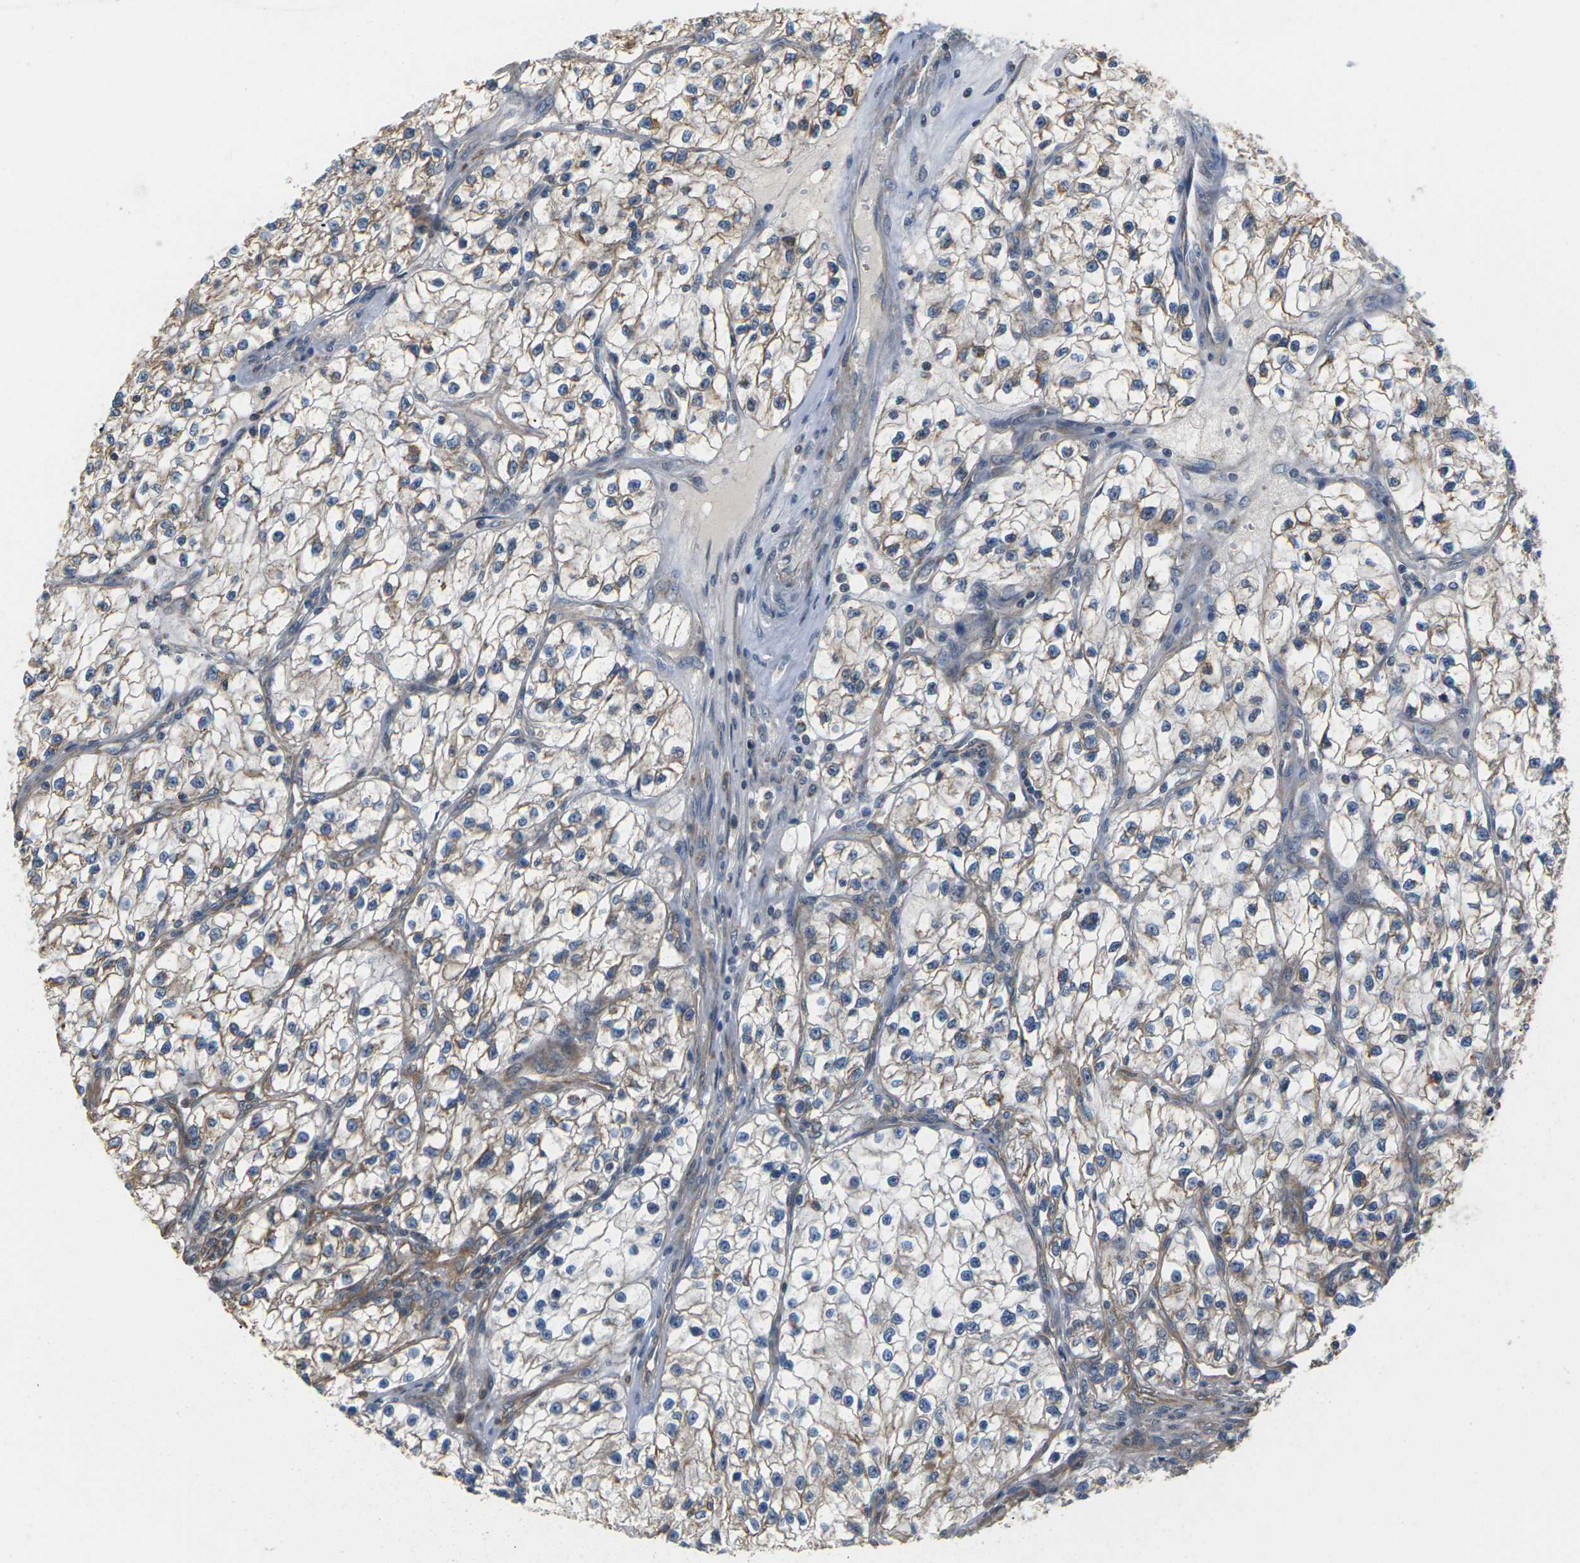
{"staining": {"intensity": "weak", "quantity": ">75%", "location": "cytoplasmic/membranous"}, "tissue": "renal cancer", "cell_type": "Tumor cells", "image_type": "cancer", "snomed": [{"axis": "morphology", "description": "Adenocarcinoma, NOS"}, {"axis": "topography", "description": "Kidney"}], "caption": "High-power microscopy captured an IHC photomicrograph of renal adenocarcinoma, revealing weak cytoplasmic/membranous expression in approximately >75% of tumor cells. (DAB (3,3'-diaminobenzidine) IHC with brightfield microscopy, high magnification).", "gene": "PCDHB4", "patient": {"sex": "female", "age": 57}}